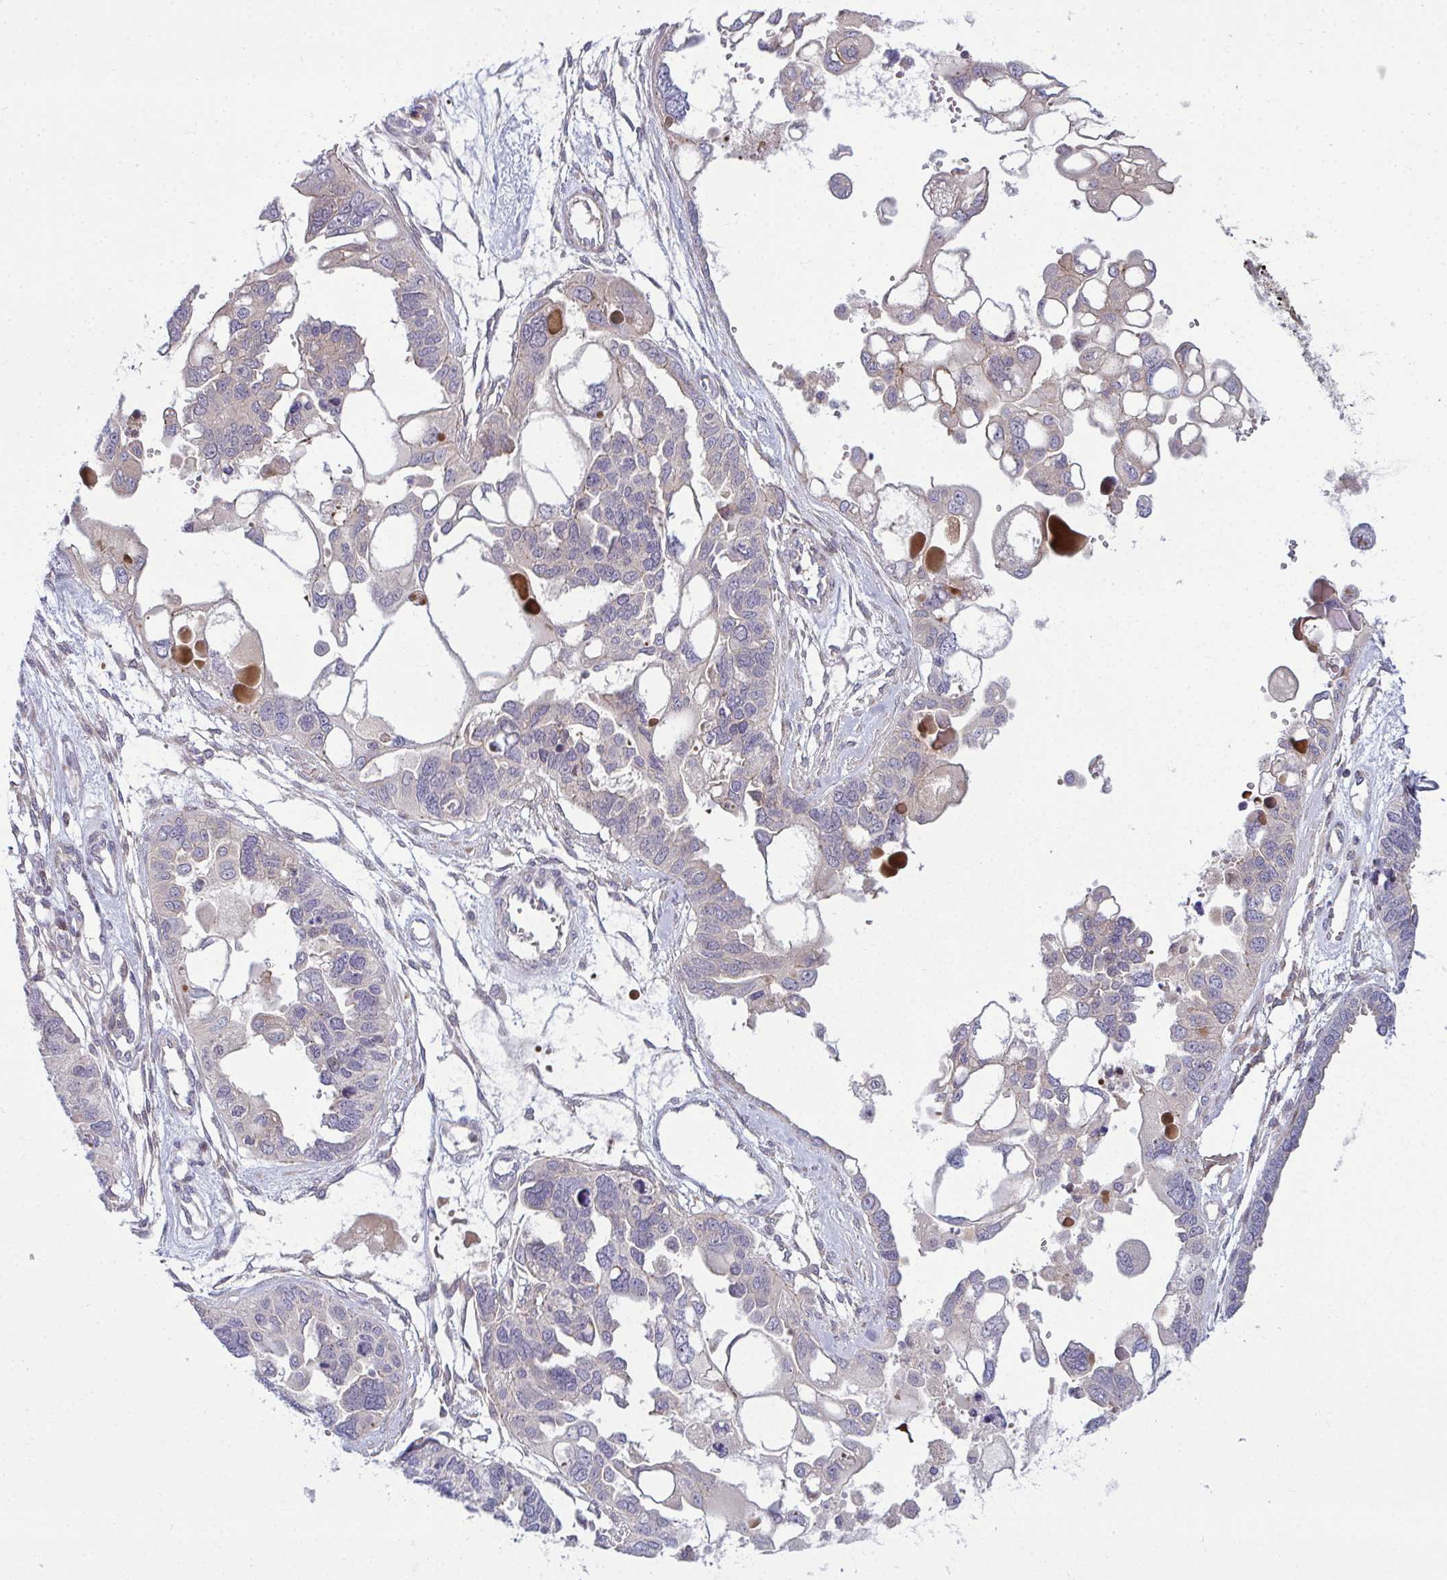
{"staining": {"intensity": "weak", "quantity": "<25%", "location": "cytoplasmic/membranous"}, "tissue": "ovarian cancer", "cell_type": "Tumor cells", "image_type": "cancer", "snomed": [{"axis": "morphology", "description": "Cystadenocarcinoma, serous, NOS"}, {"axis": "topography", "description": "Ovary"}], "caption": "Tumor cells show no significant staining in ovarian serous cystadenocarcinoma.", "gene": "ZSCAN9", "patient": {"sex": "female", "age": 51}}